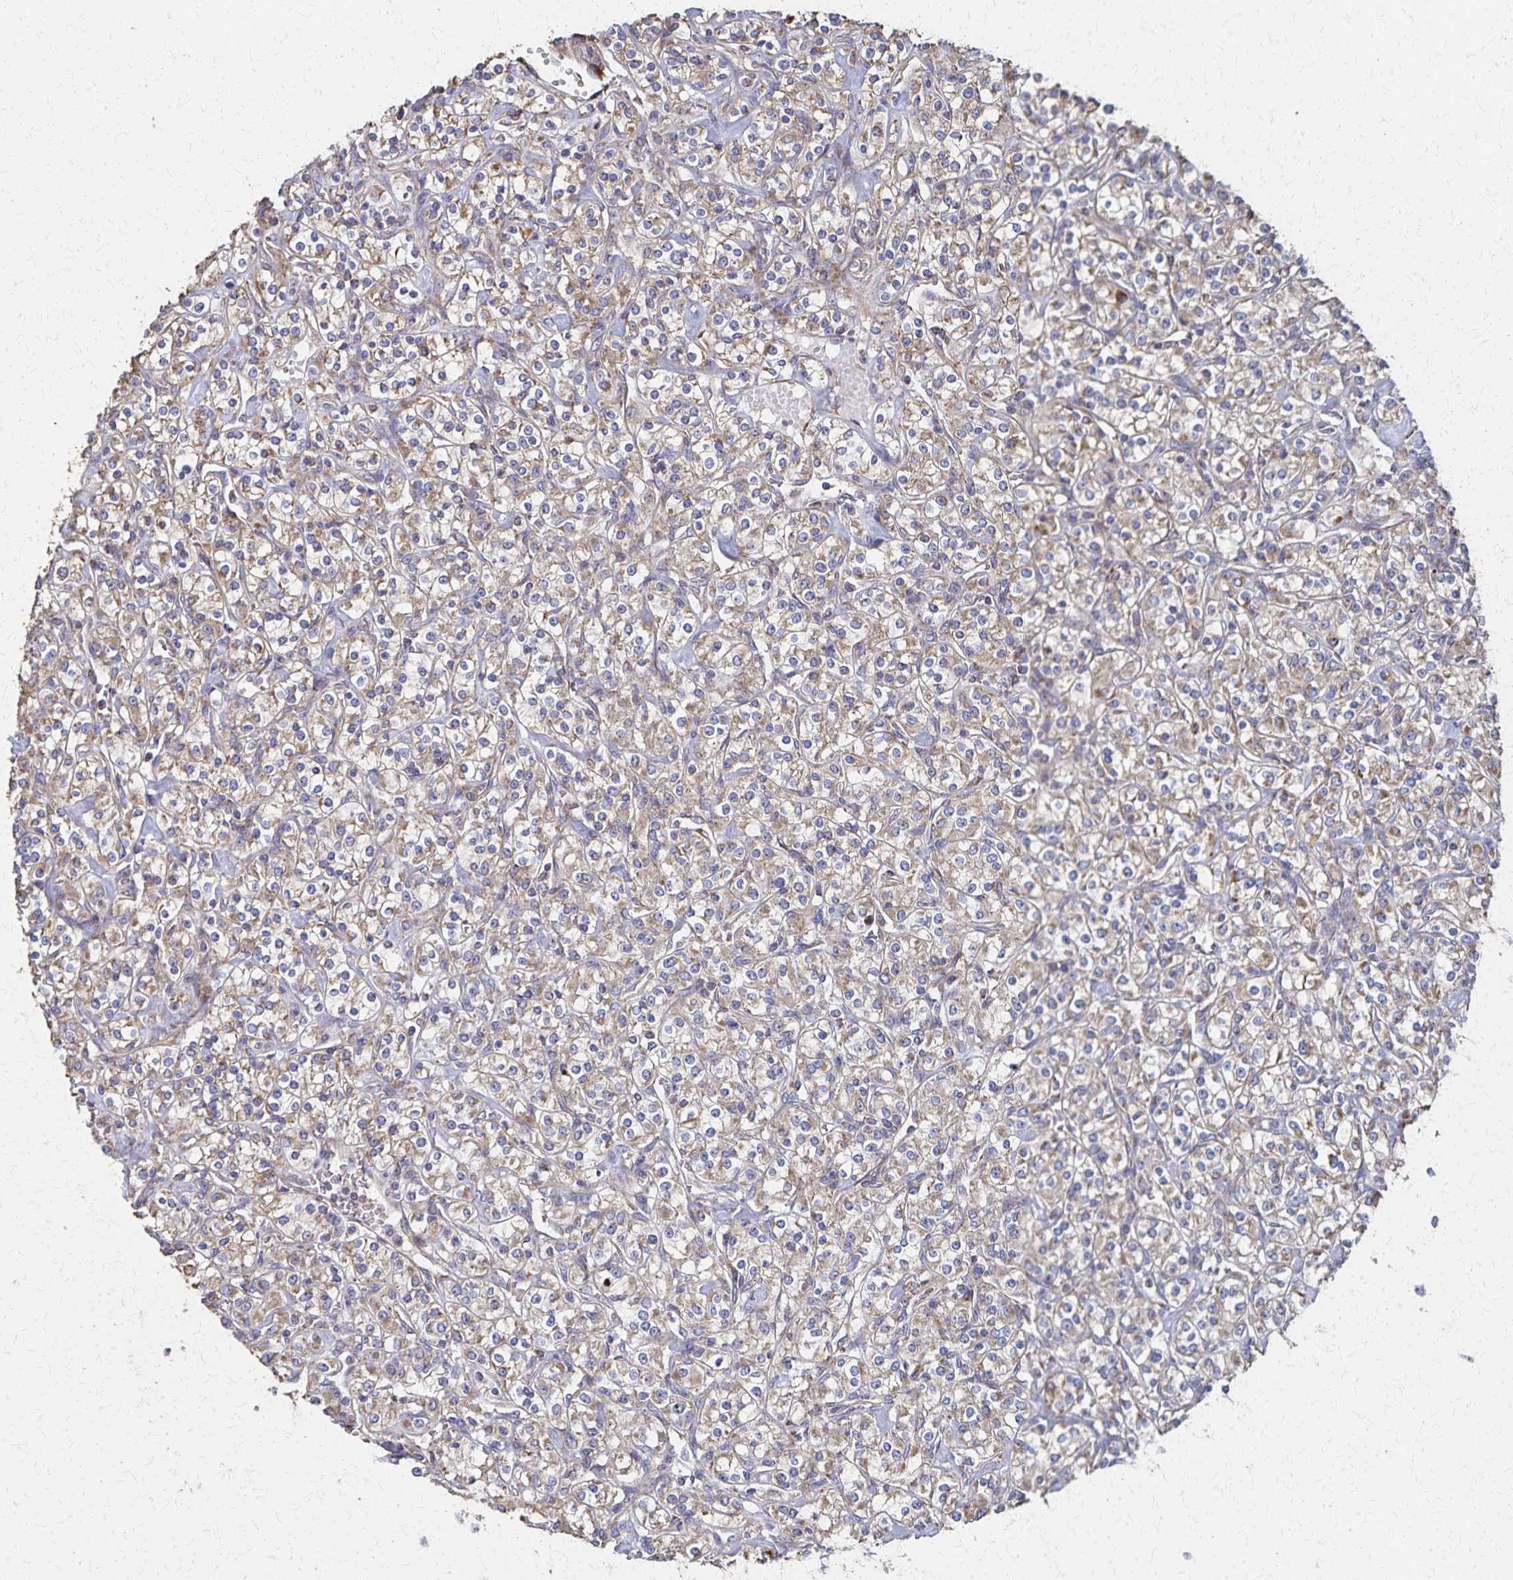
{"staining": {"intensity": "weak", "quantity": ">75%", "location": "cytoplasmic/membranous"}, "tissue": "renal cancer", "cell_type": "Tumor cells", "image_type": "cancer", "snomed": [{"axis": "morphology", "description": "Adenocarcinoma, NOS"}, {"axis": "topography", "description": "Kidney"}], "caption": "The photomicrograph exhibits immunohistochemical staining of renal cancer. There is weak cytoplasmic/membranous expression is identified in approximately >75% of tumor cells.", "gene": "PGAP2", "patient": {"sex": "male", "age": 77}}